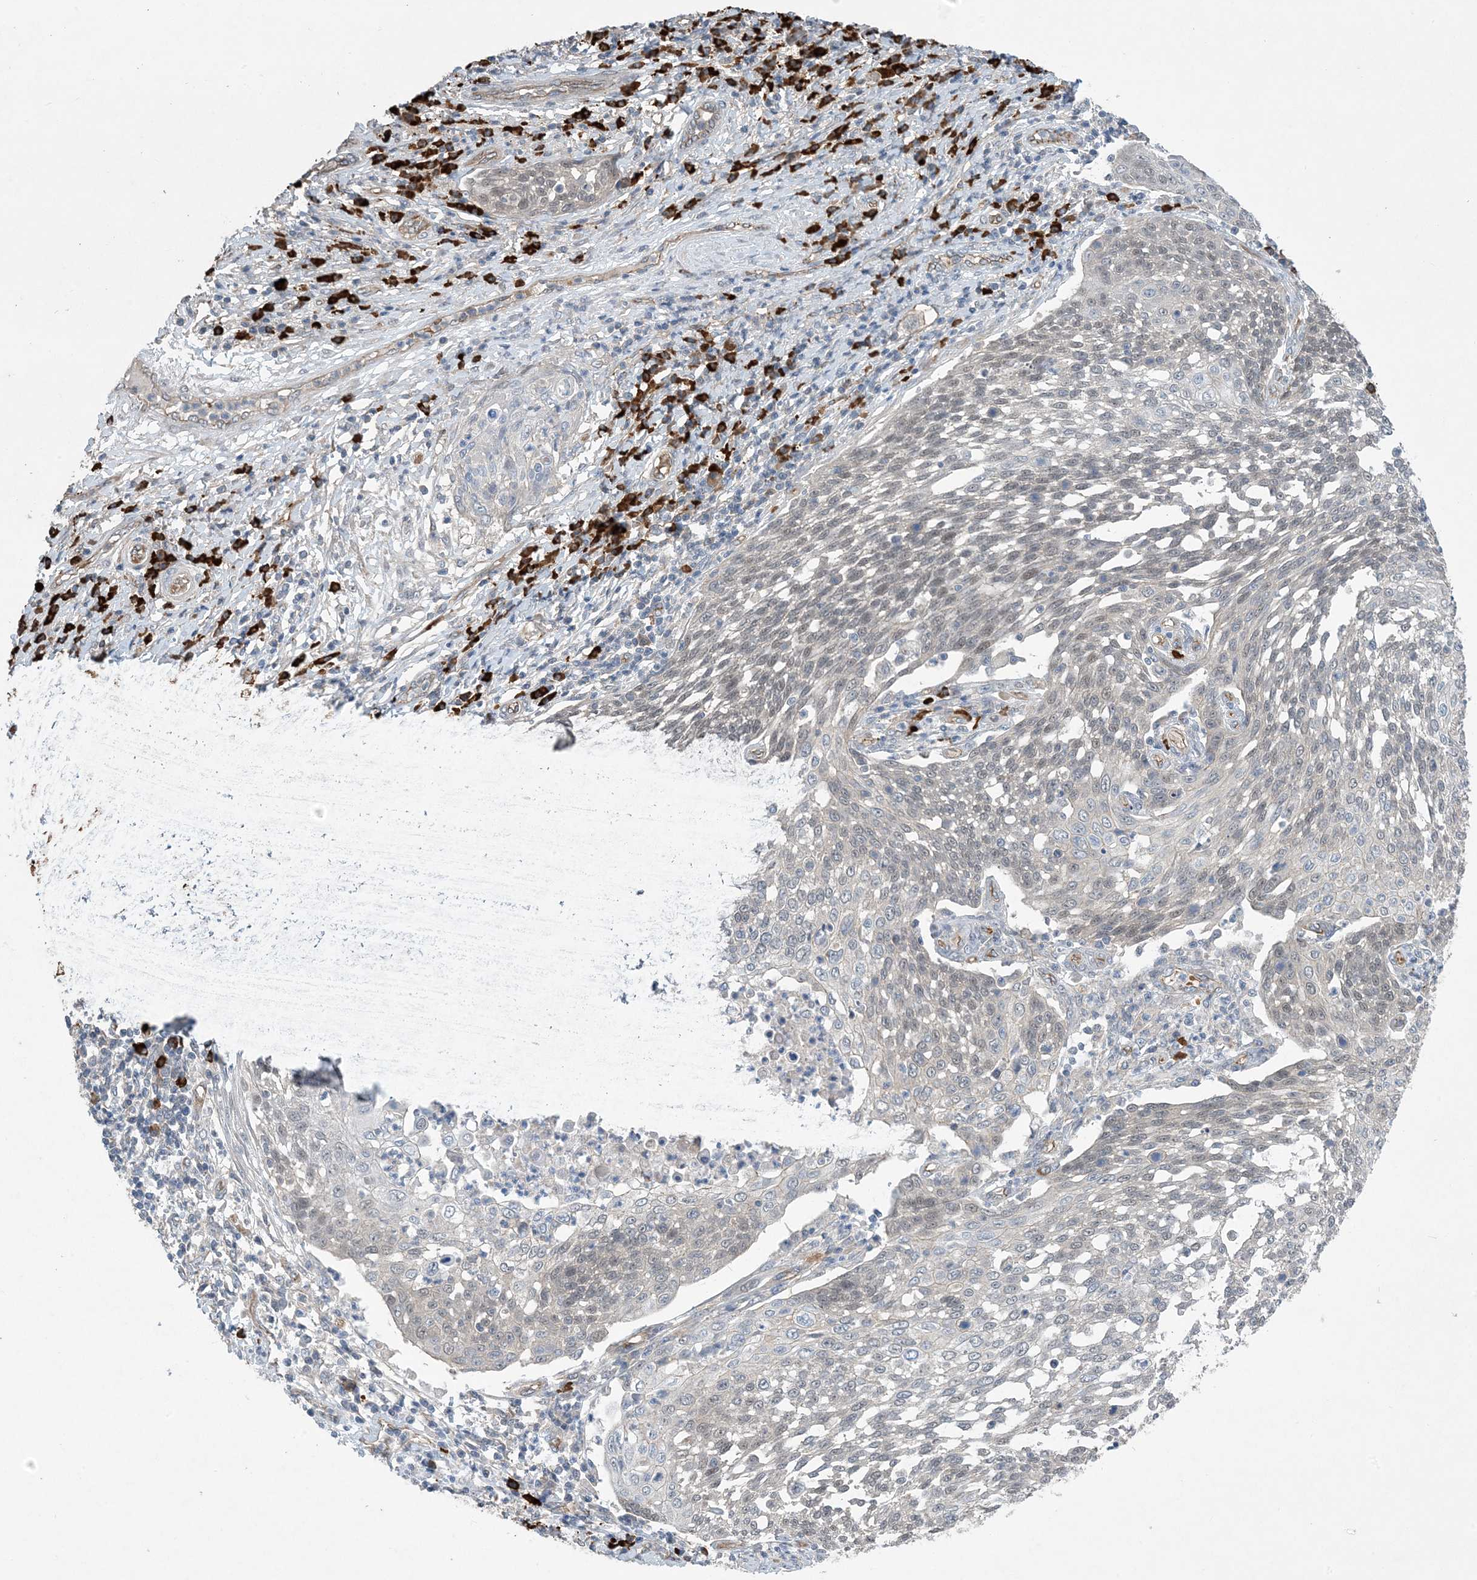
{"staining": {"intensity": "negative", "quantity": "none", "location": "none"}, "tissue": "cervical cancer", "cell_type": "Tumor cells", "image_type": "cancer", "snomed": [{"axis": "morphology", "description": "Squamous cell carcinoma, NOS"}, {"axis": "topography", "description": "Cervix"}], "caption": "Immunohistochemical staining of cervical squamous cell carcinoma exhibits no significant staining in tumor cells. (Brightfield microscopy of DAB (3,3'-diaminobenzidine) immunohistochemistry at high magnification).", "gene": "AOC1", "patient": {"sex": "female", "age": 34}}